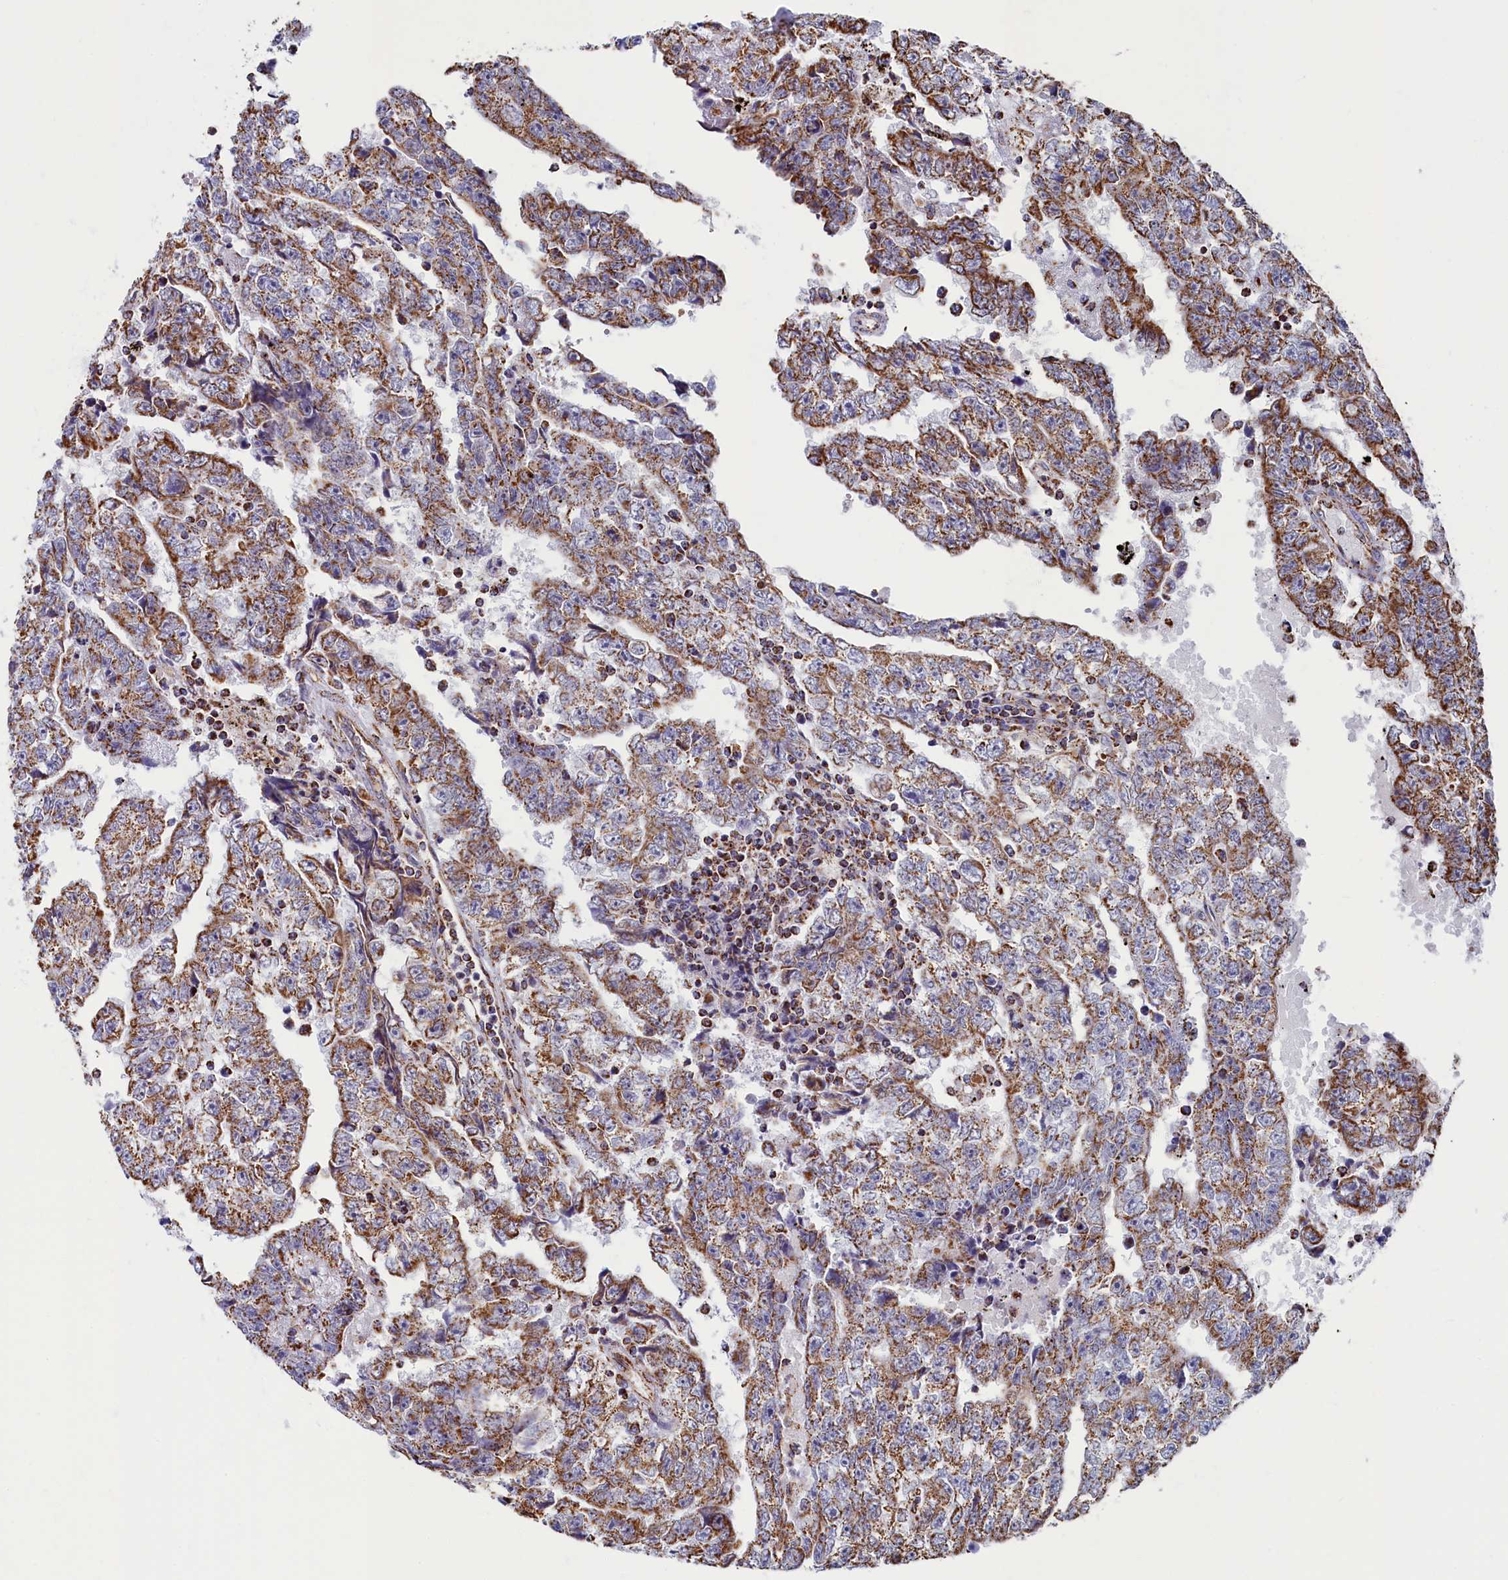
{"staining": {"intensity": "moderate", "quantity": ">75%", "location": "cytoplasmic/membranous"}, "tissue": "testis cancer", "cell_type": "Tumor cells", "image_type": "cancer", "snomed": [{"axis": "morphology", "description": "Carcinoma, Embryonal, NOS"}, {"axis": "topography", "description": "Testis"}], "caption": "A brown stain highlights moderate cytoplasmic/membranous staining of a protein in human testis embryonal carcinoma tumor cells.", "gene": "SPR", "patient": {"sex": "male", "age": 25}}